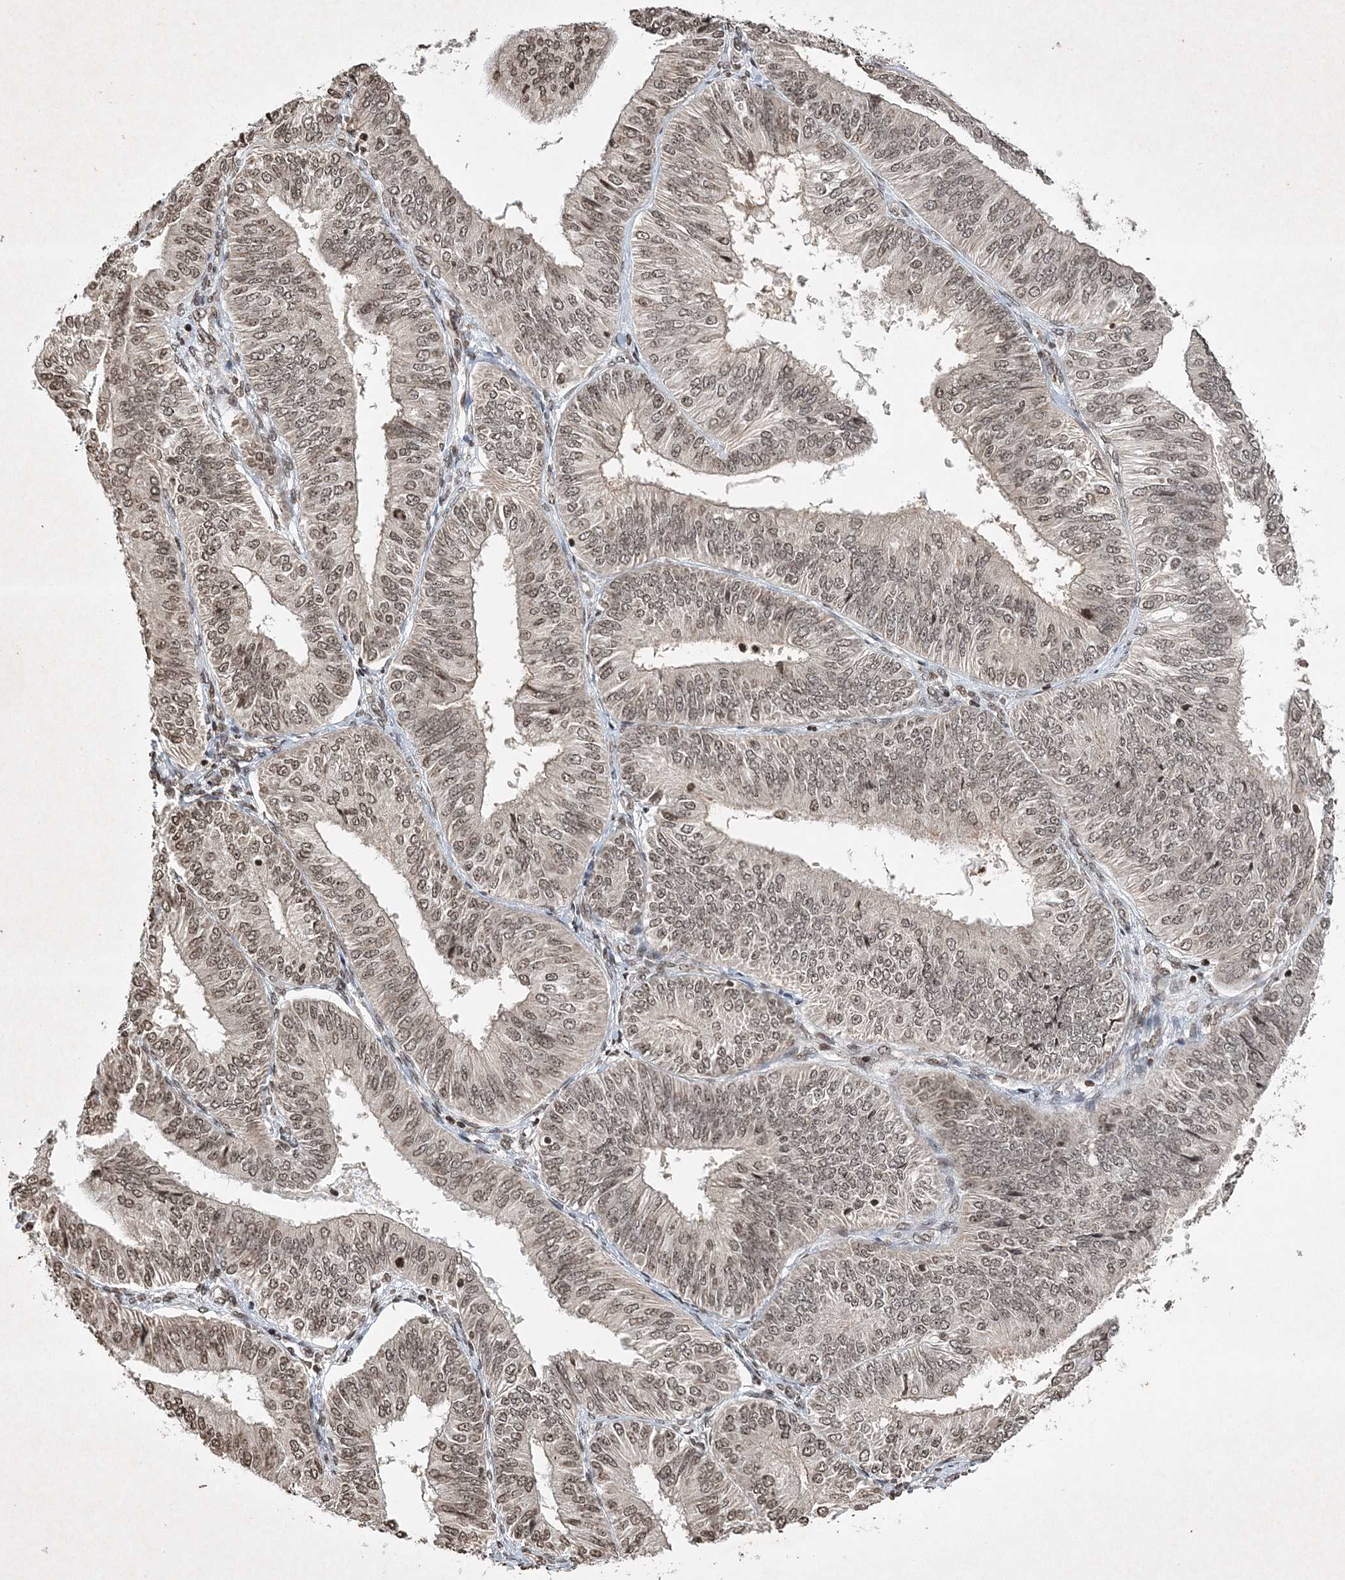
{"staining": {"intensity": "weak", "quantity": ">75%", "location": "nuclear"}, "tissue": "endometrial cancer", "cell_type": "Tumor cells", "image_type": "cancer", "snomed": [{"axis": "morphology", "description": "Adenocarcinoma, NOS"}, {"axis": "topography", "description": "Endometrium"}], "caption": "Protein expression analysis of human adenocarcinoma (endometrial) reveals weak nuclear expression in approximately >75% of tumor cells. (DAB (3,3'-diaminobenzidine) IHC, brown staining for protein, blue staining for nuclei).", "gene": "NEDD9", "patient": {"sex": "female", "age": 58}}